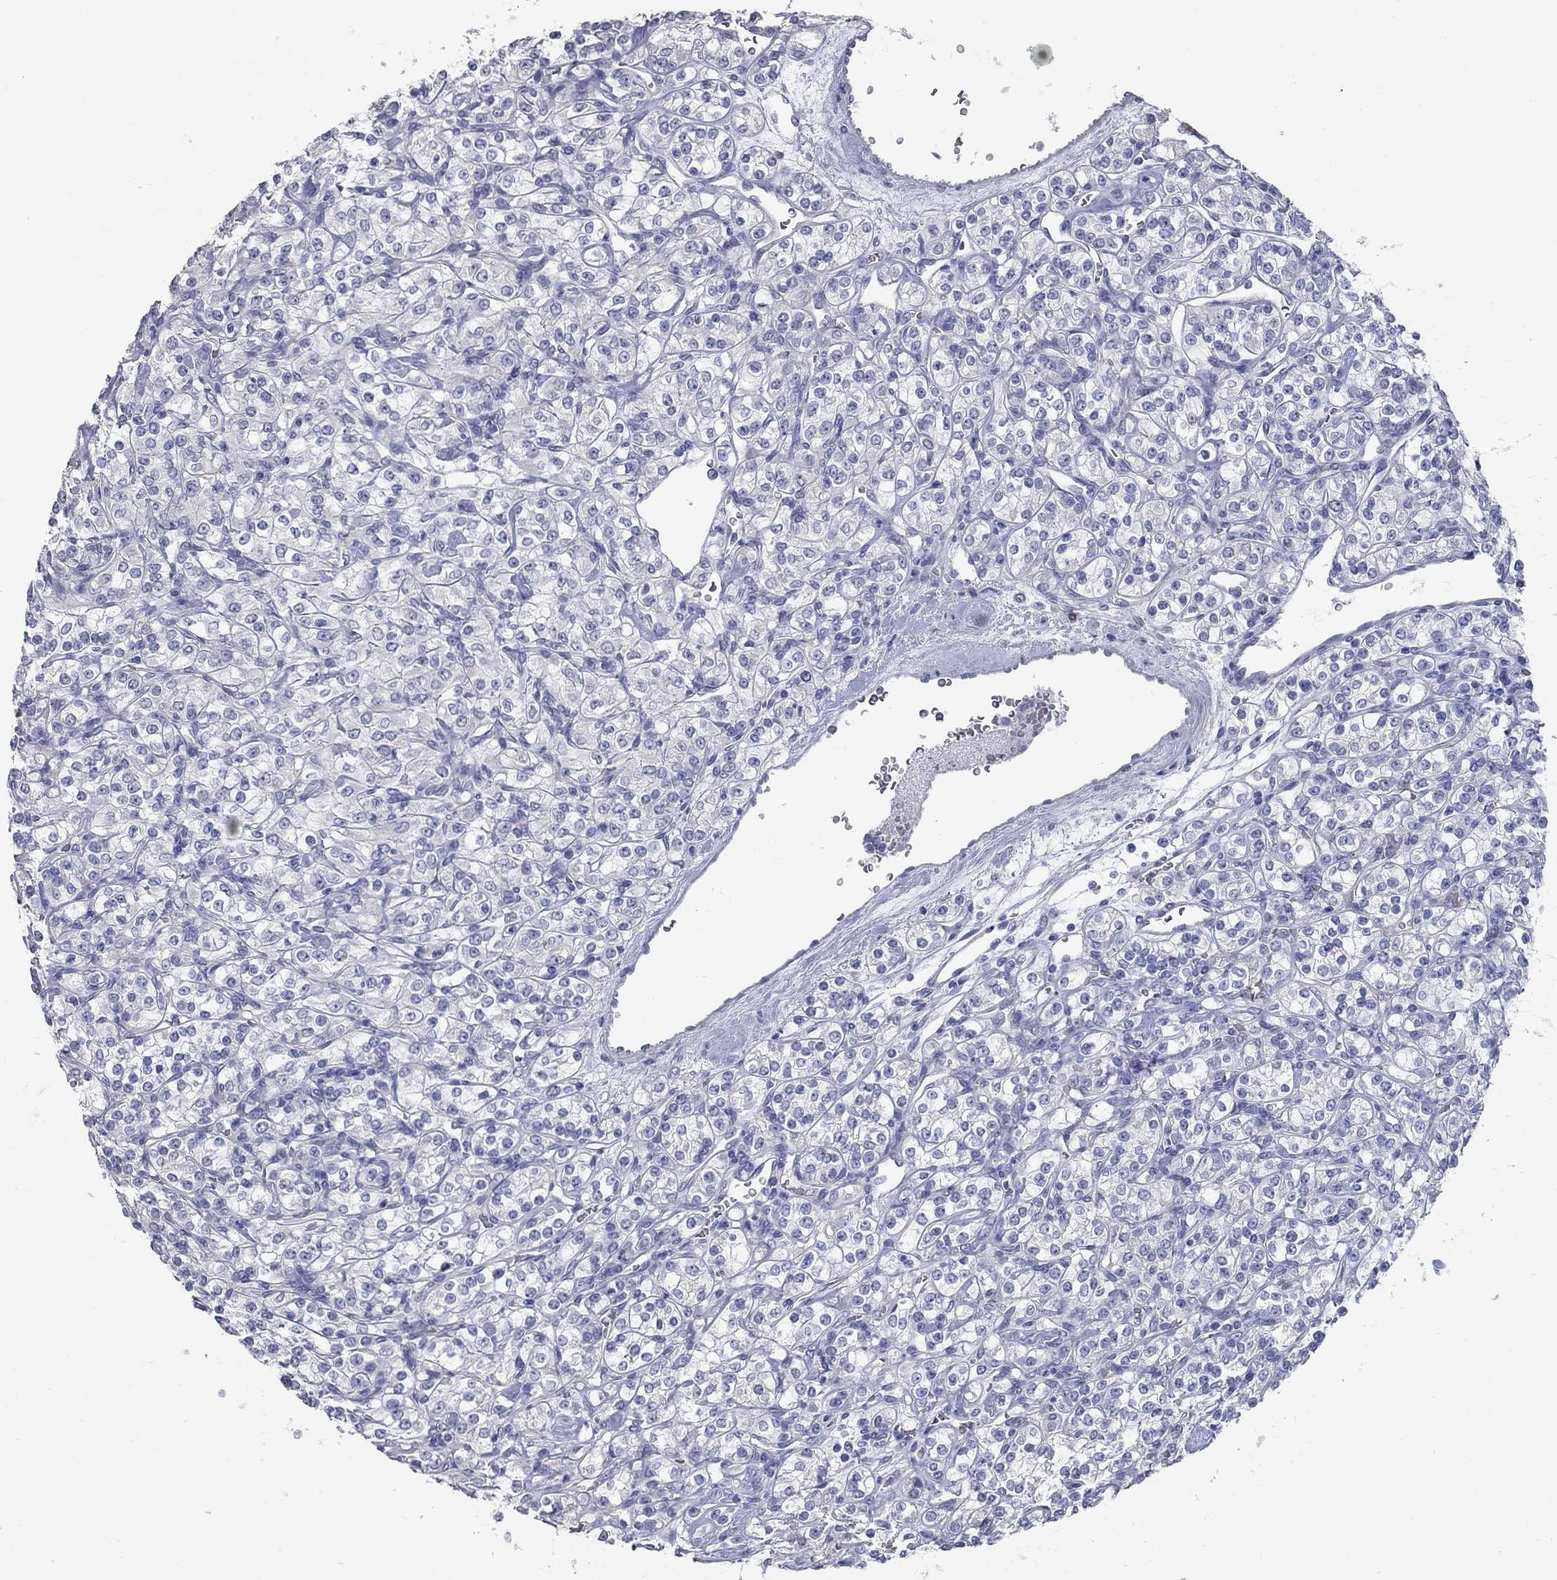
{"staining": {"intensity": "negative", "quantity": "none", "location": "none"}, "tissue": "renal cancer", "cell_type": "Tumor cells", "image_type": "cancer", "snomed": [{"axis": "morphology", "description": "Adenocarcinoma, NOS"}, {"axis": "topography", "description": "Kidney"}], "caption": "Immunohistochemistry of renal cancer reveals no positivity in tumor cells.", "gene": "TAC1", "patient": {"sex": "male", "age": 77}}